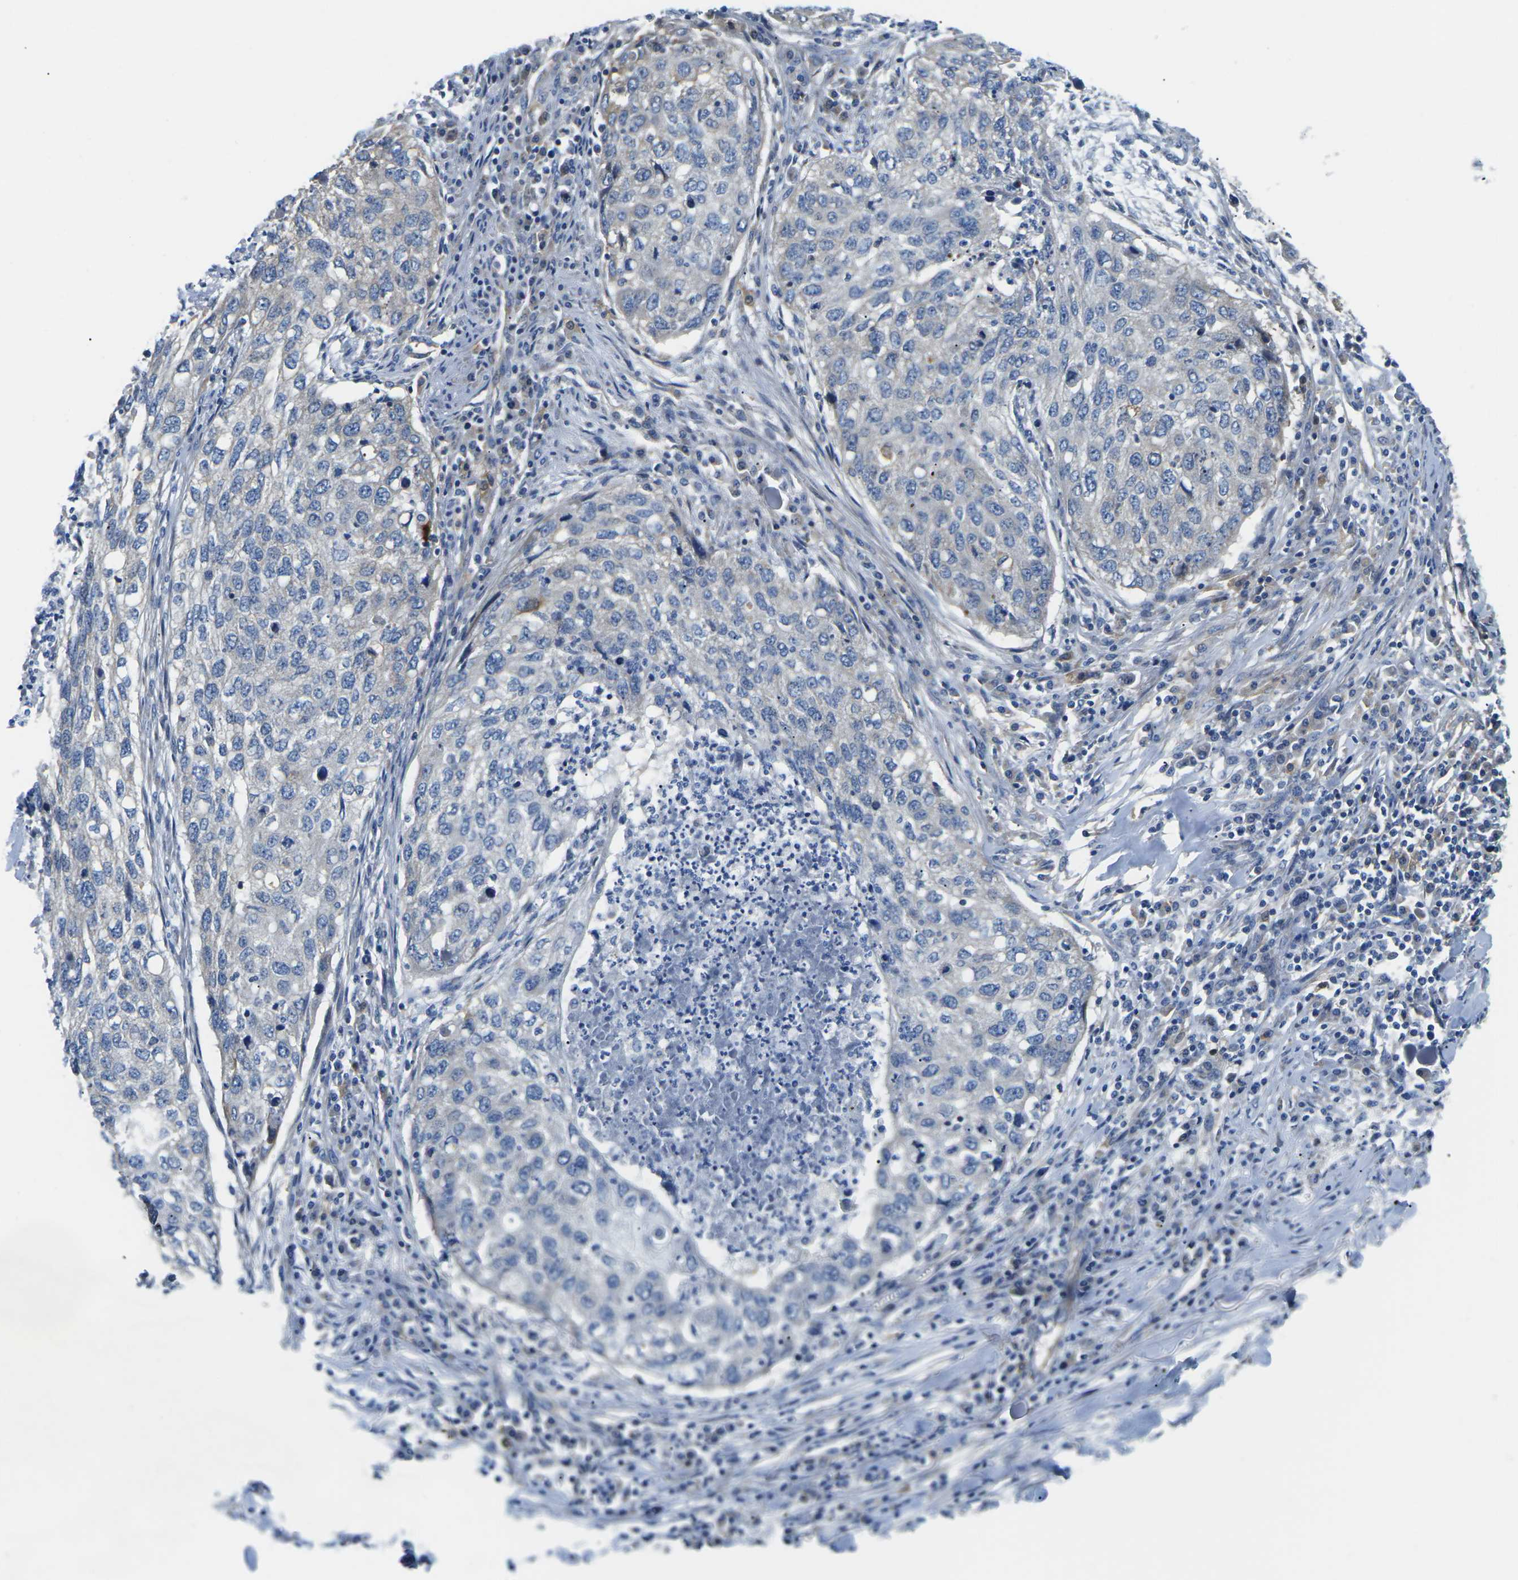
{"staining": {"intensity": "negative", "quantity": "none", "location": "none"}, "tissue": "lung cancer", "cell_type": "Tumor cells", "image_type": "cancer", "snomed": [{"axis": "morphology", "description": "Squamous cell carcinoma, NOS"}, {"axis": "topography", "description": "Lung"}], "caption": "This image is of lung cancer stained with IHC to label a protein in brown with the nuclei are counter-stained blue. There is no staining in tumor cells. (DAB (3,3'-diaminobenzidine) immunohistochemistry with hematoxylin counter stain).", "gene": "TMEFF2", "patient": {"sex": "female", "age": 63}}